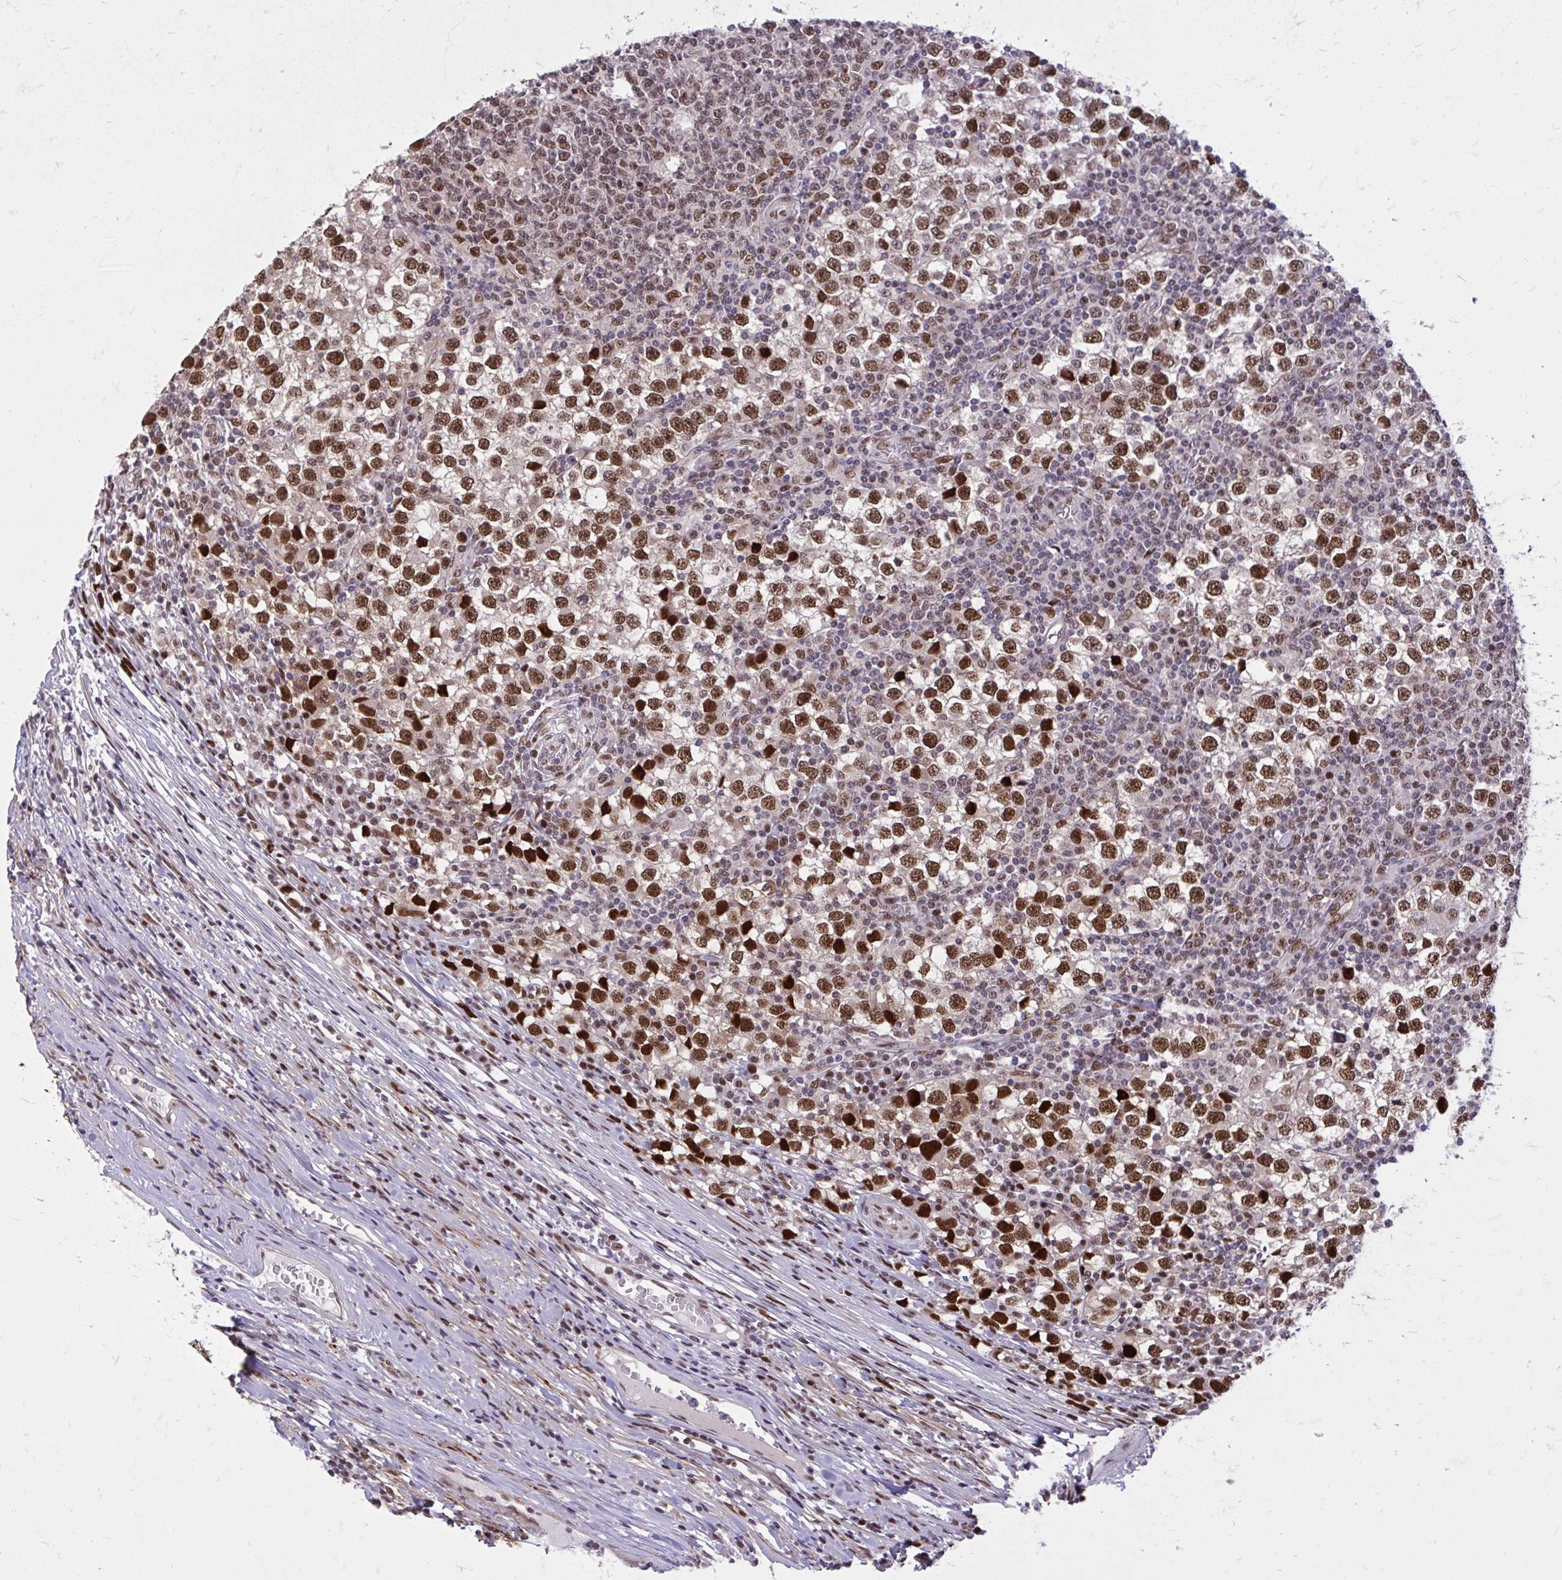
{"staining": {"intensity": "strong", "quantity": ">75%", "location": "nuclear"}, "tissue": "testis cancer", "cell_type": "Tumor cells", "image_type": "cancer", "snomed": [{"axis": "morphology", "description": "Seminoma, NOS"}, {"axis": "topography", "description": "Testis"}], "caption": "Tumor cells show strong nuclear staining in about >75% of cells in testis seminoma.", "gene": "PSME4", "patient": {"sex": "male", "age": 65}}